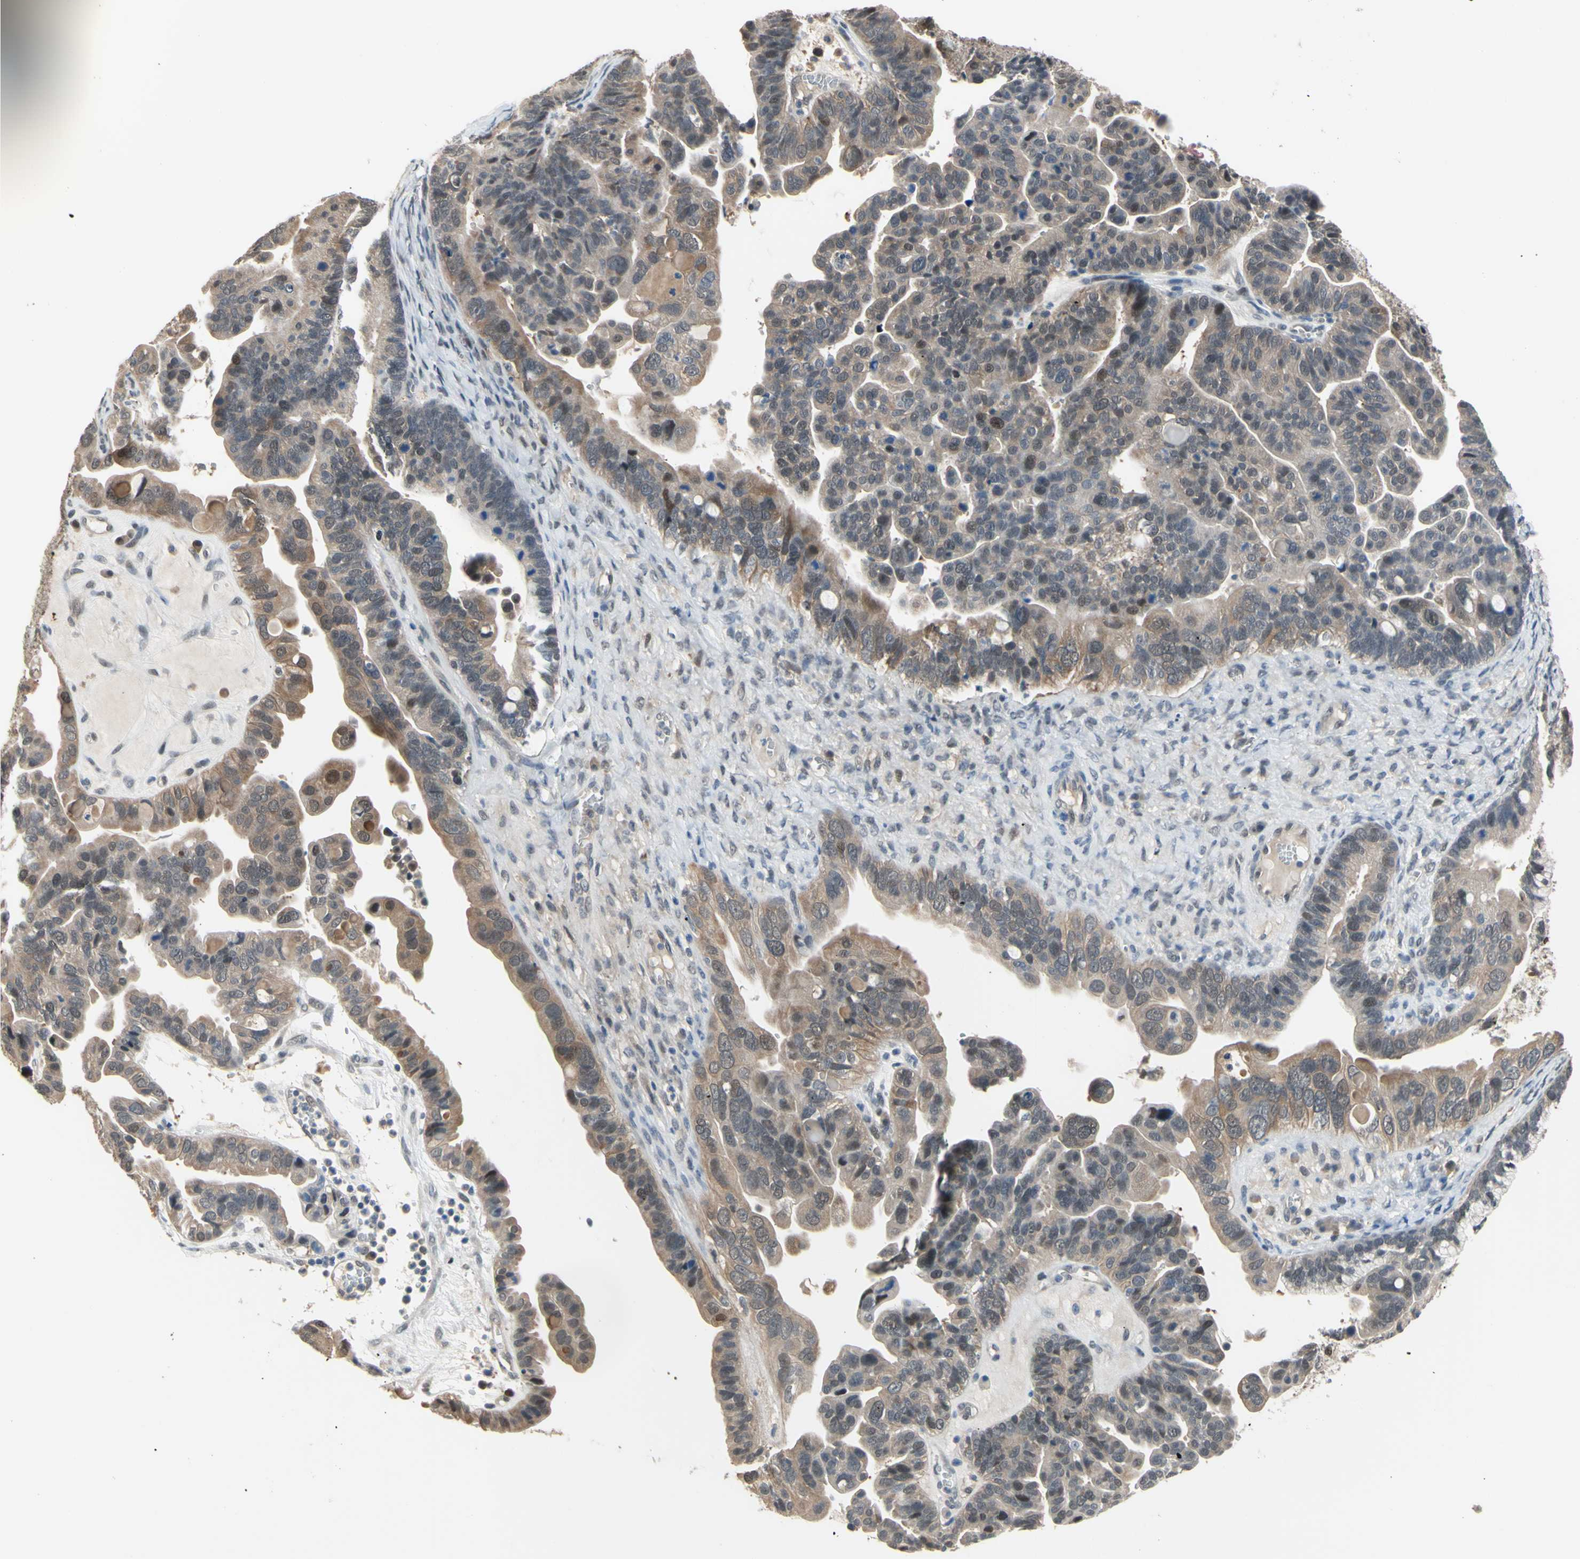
{"staining": {"intensity": "weak", "quantity": ">75%", "location": "cytoplasmic/membranous"}, "tissue": "ovarian cancer", "cell_type": "Tumor cells", "image_type": "cancer", "snomed": [{"axis": "morphology", "description": "Cystadenocarcinoma, serous, NOS"}, {"axis": "topography", "description": "Ovary"}], "caption": "Immunohistochemical staining of human ovarian cancer (serous cystadenocarcinoma) shows weak cytoplasmic/membranous protein expression in approximately >75% of tumor cells. The staining is performed using DAB brown chromogen to label protein expression. The nuclei are counter-stained blue using hematoxylin.", "gene": "HSPA4", "patient": {"sex": "female", "age": 56}}